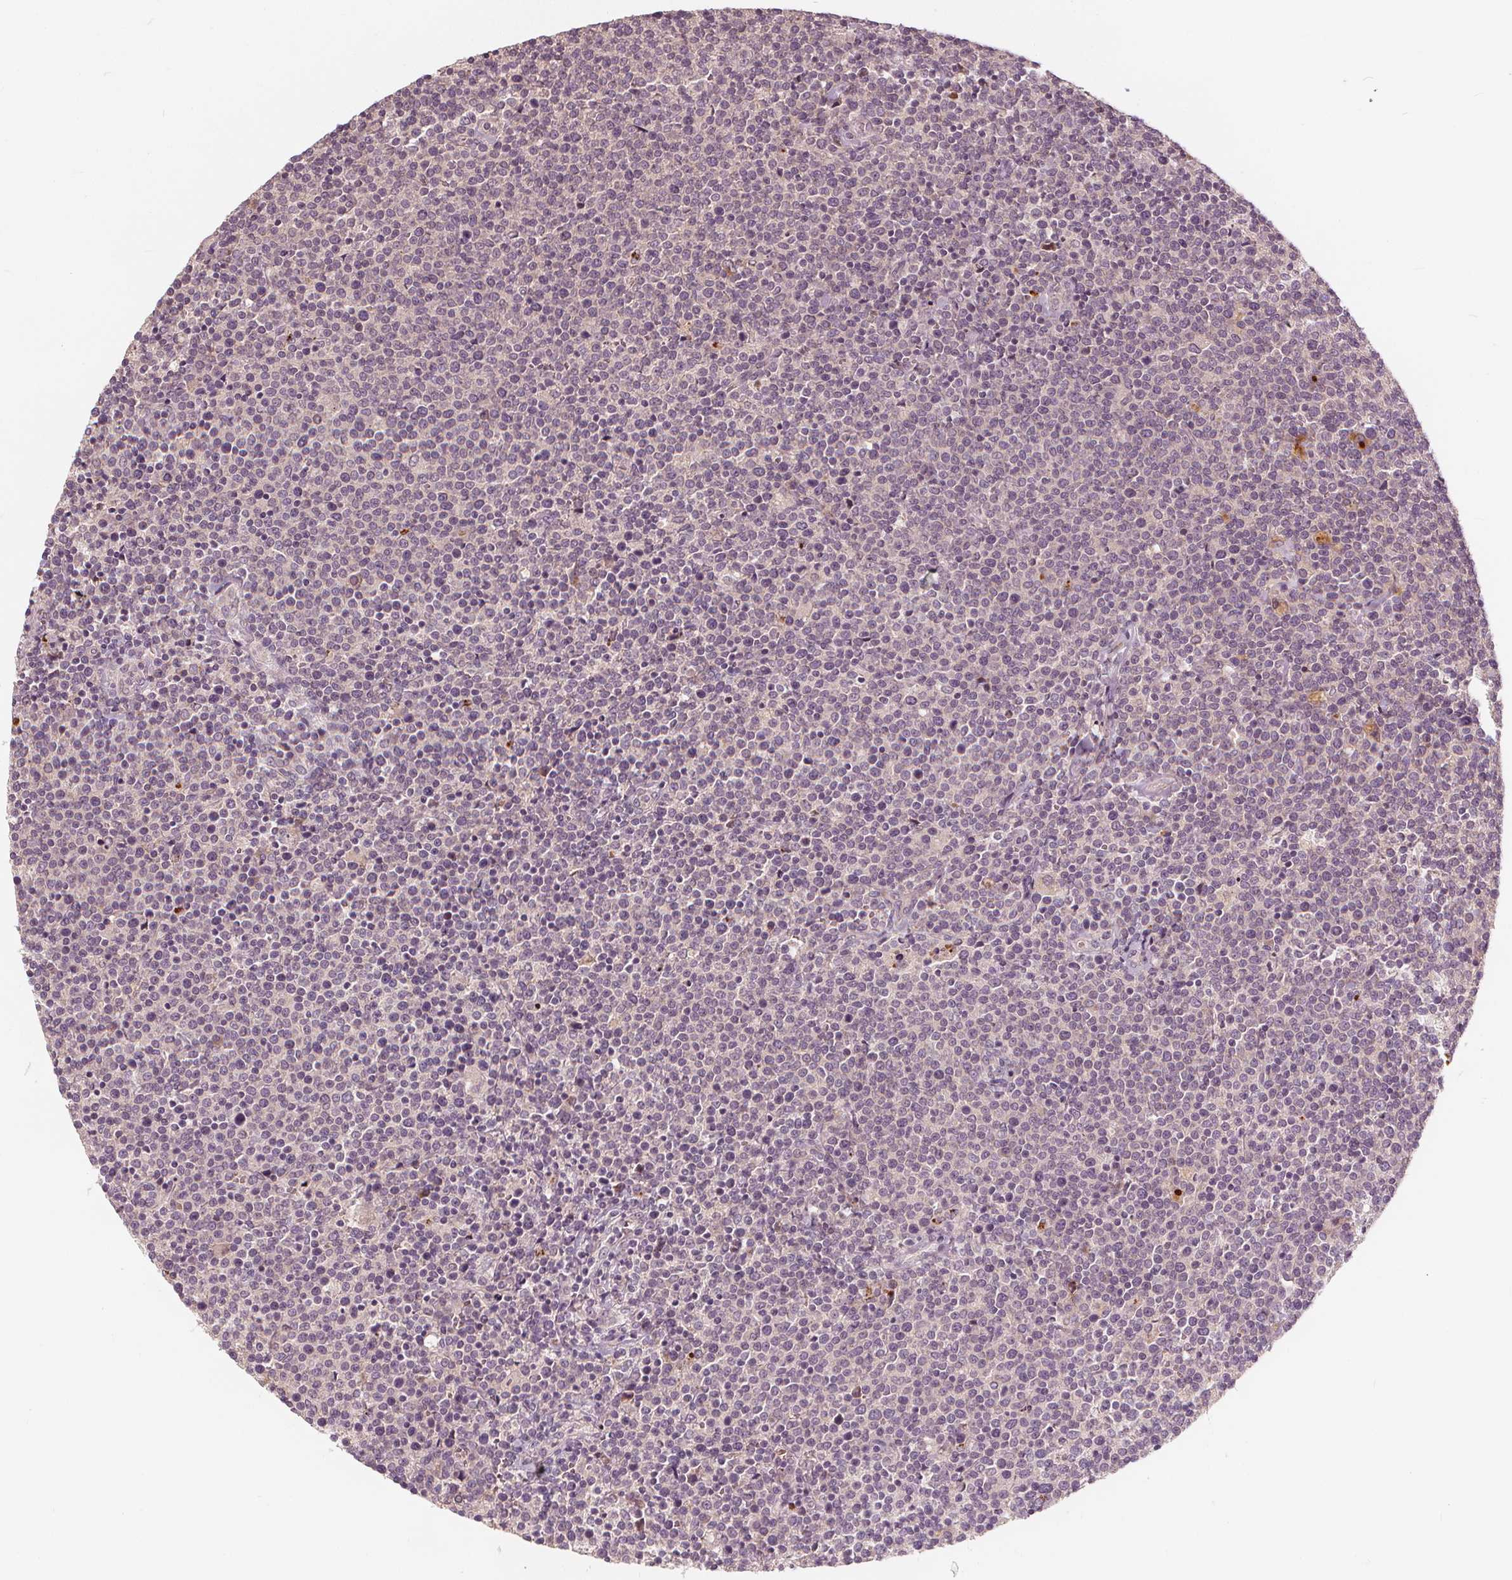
{"staining": {"intensity": "negative", "quantity": "none", "location": "none"}, "tissue": "lymphoma", "cell_type": "Tumor cells", "image_type": "cancer", "snomed": [{"axis": "morphology", "description": "Malignant lymphoma, non-Hodgkin's type, High grade"}, {"axis": "topography", "description": "Lymph node"}], "caption": "Tumor cells show no significant staining in high-grade malignant lymphoma, non-Hodgkin's type.", "gene": "IPO13", "patient": {"sex": "male", "age": 61}}